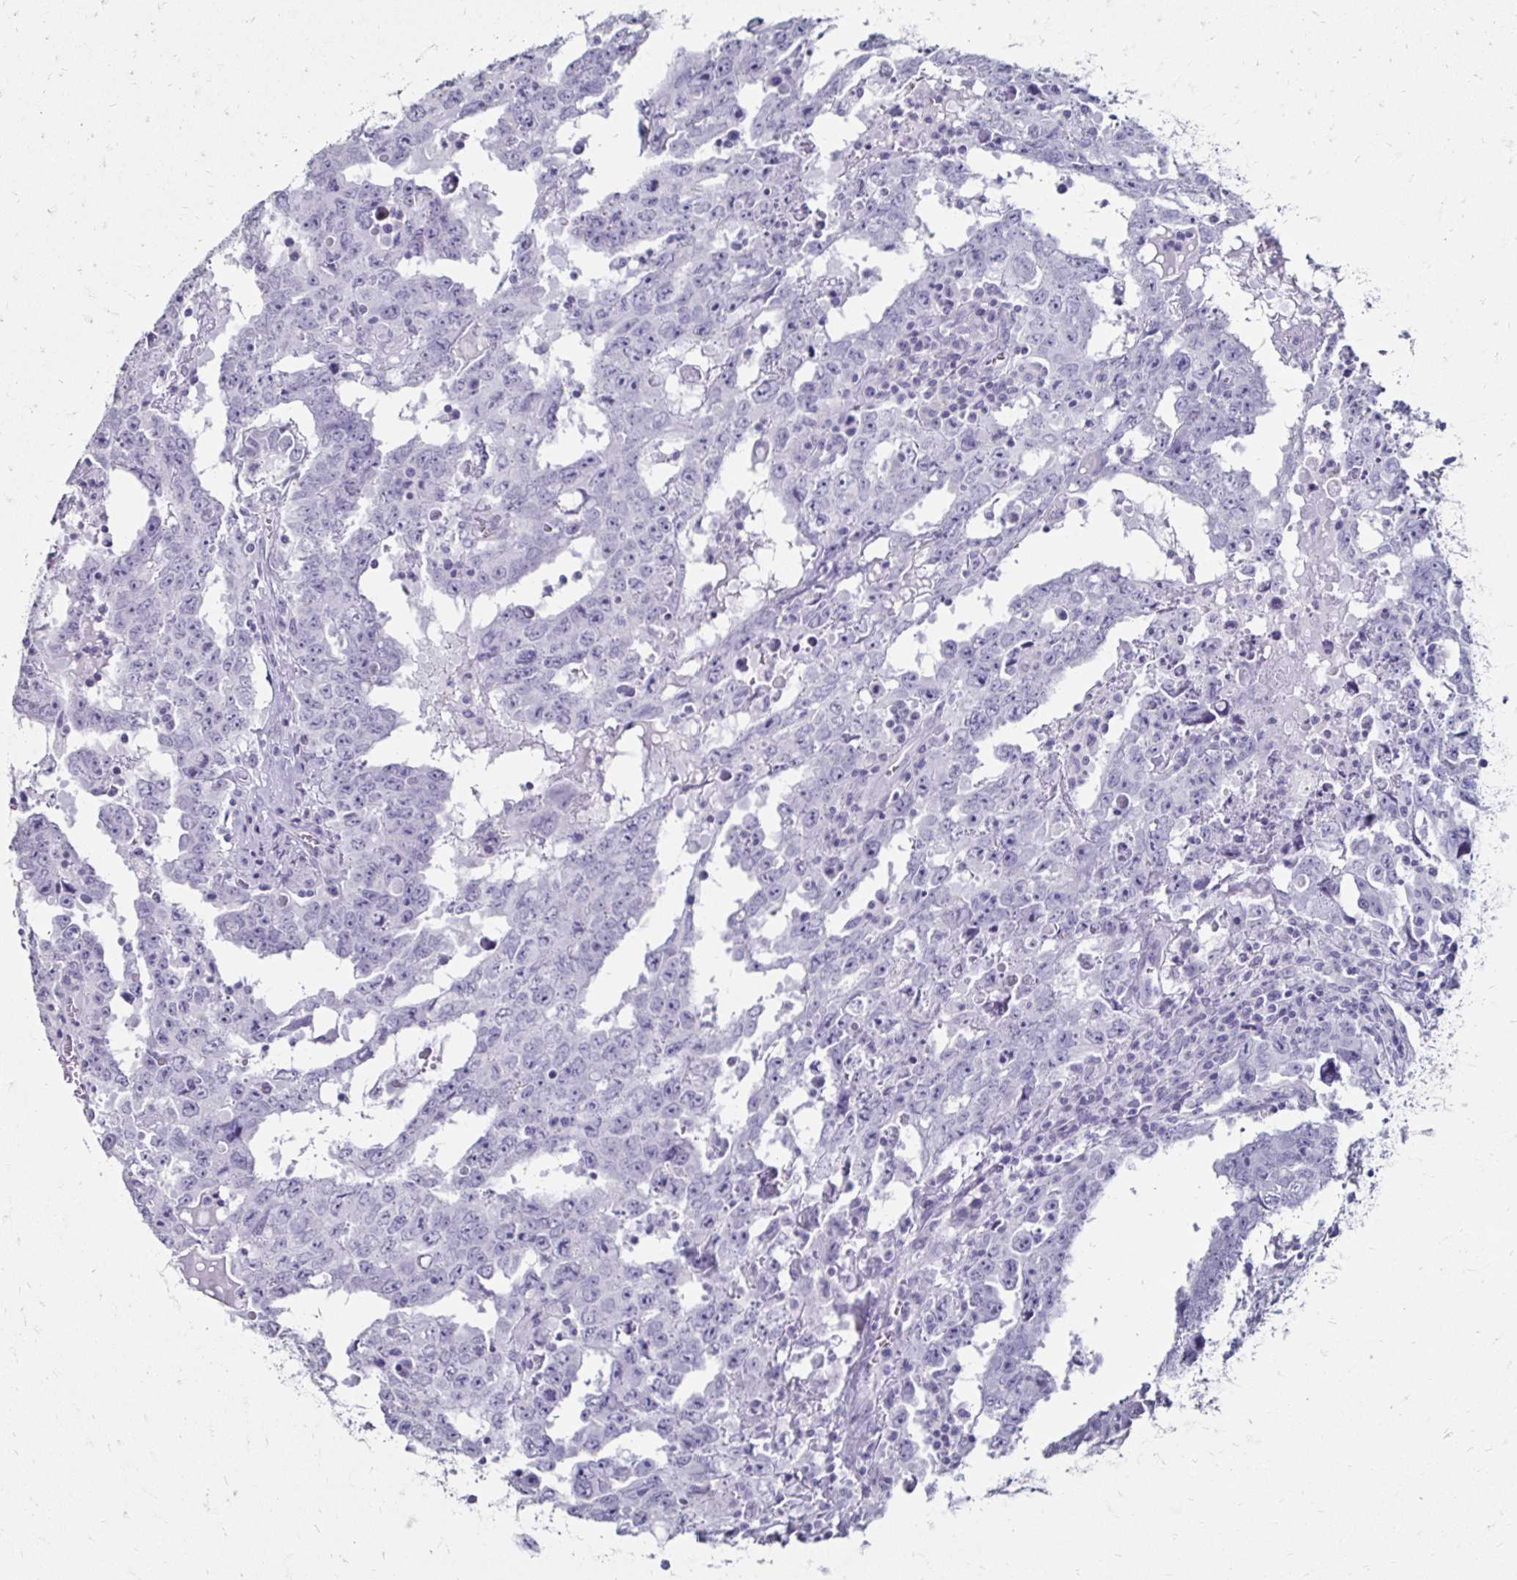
{"staining": {"intensity": "negative", "quantity": "none", "location": "none"}, "tissue": "testis cancer", "cell_type": "Tumor cells", "image_type": "cancer", "snomed": [{"axis": "morphology", "description": "Carcinoma, Embryonal, NOS"}, {"axis": "topography", "description": "Testis"}], "caption": "Testis cancer was stained to show a protein in brown. There is no significant expression in tumor cells.", "gene": "TOMM34", "patient": {"sex": "male", "age": 22}}